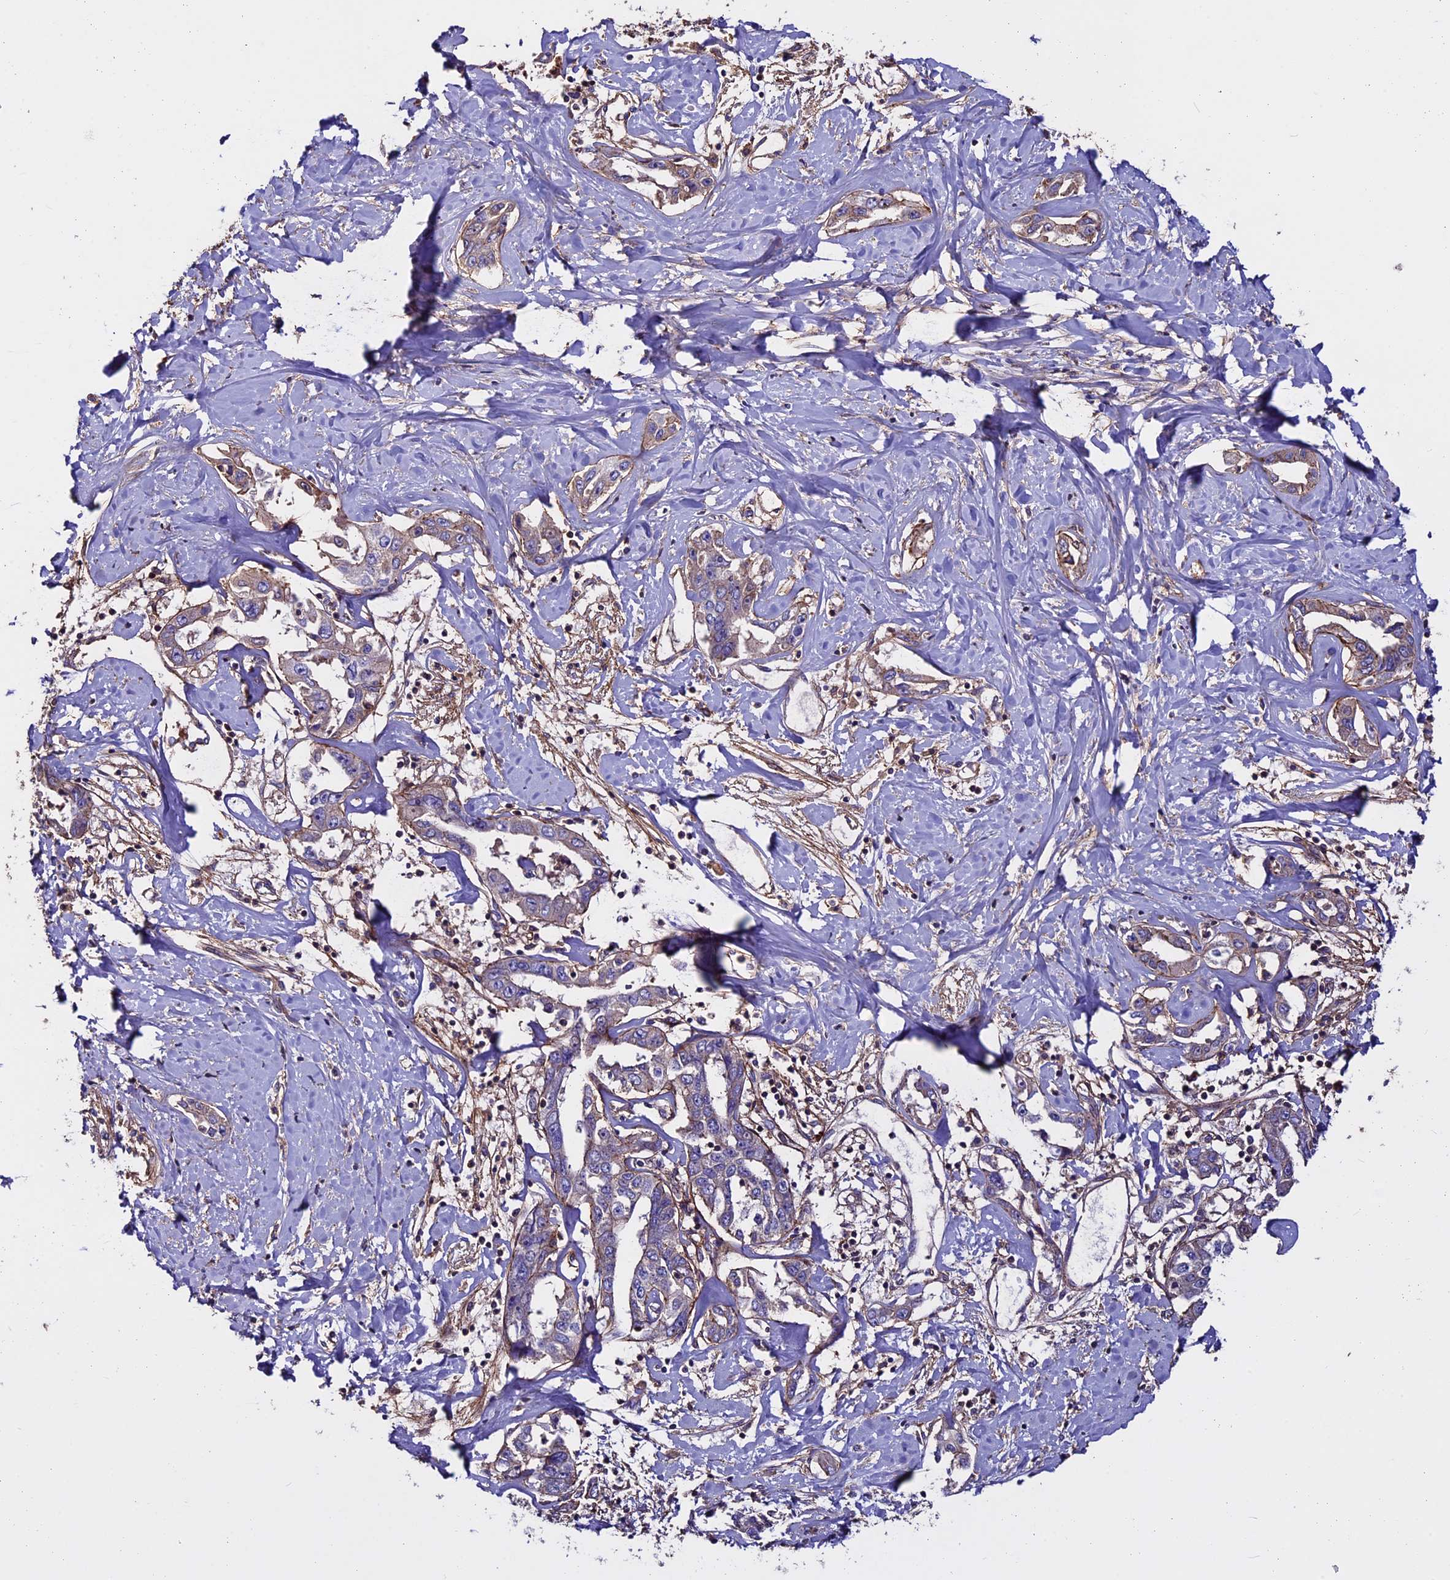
{"staining": {"intensity": "weak", "quantity": "25%-75%", "location": "cytoplasmic/membranous"}, "tissue": "liver cancer", "cell_type": "Tumor cells", "image_type": "cancer", "snomed": [{"axis": "morphology", "description": "Cholangiocarcinoma"}, {"axis": "topography", "description": "Liver"}], "caption": "Tumor cells show low levels of weak cytoplasmic/membranous expression in approximately 25%-75% of cells in cholangiocarcinoma (liver).", "gene": "EVA1B", "patient": {"sex": "male", "age": 59}}